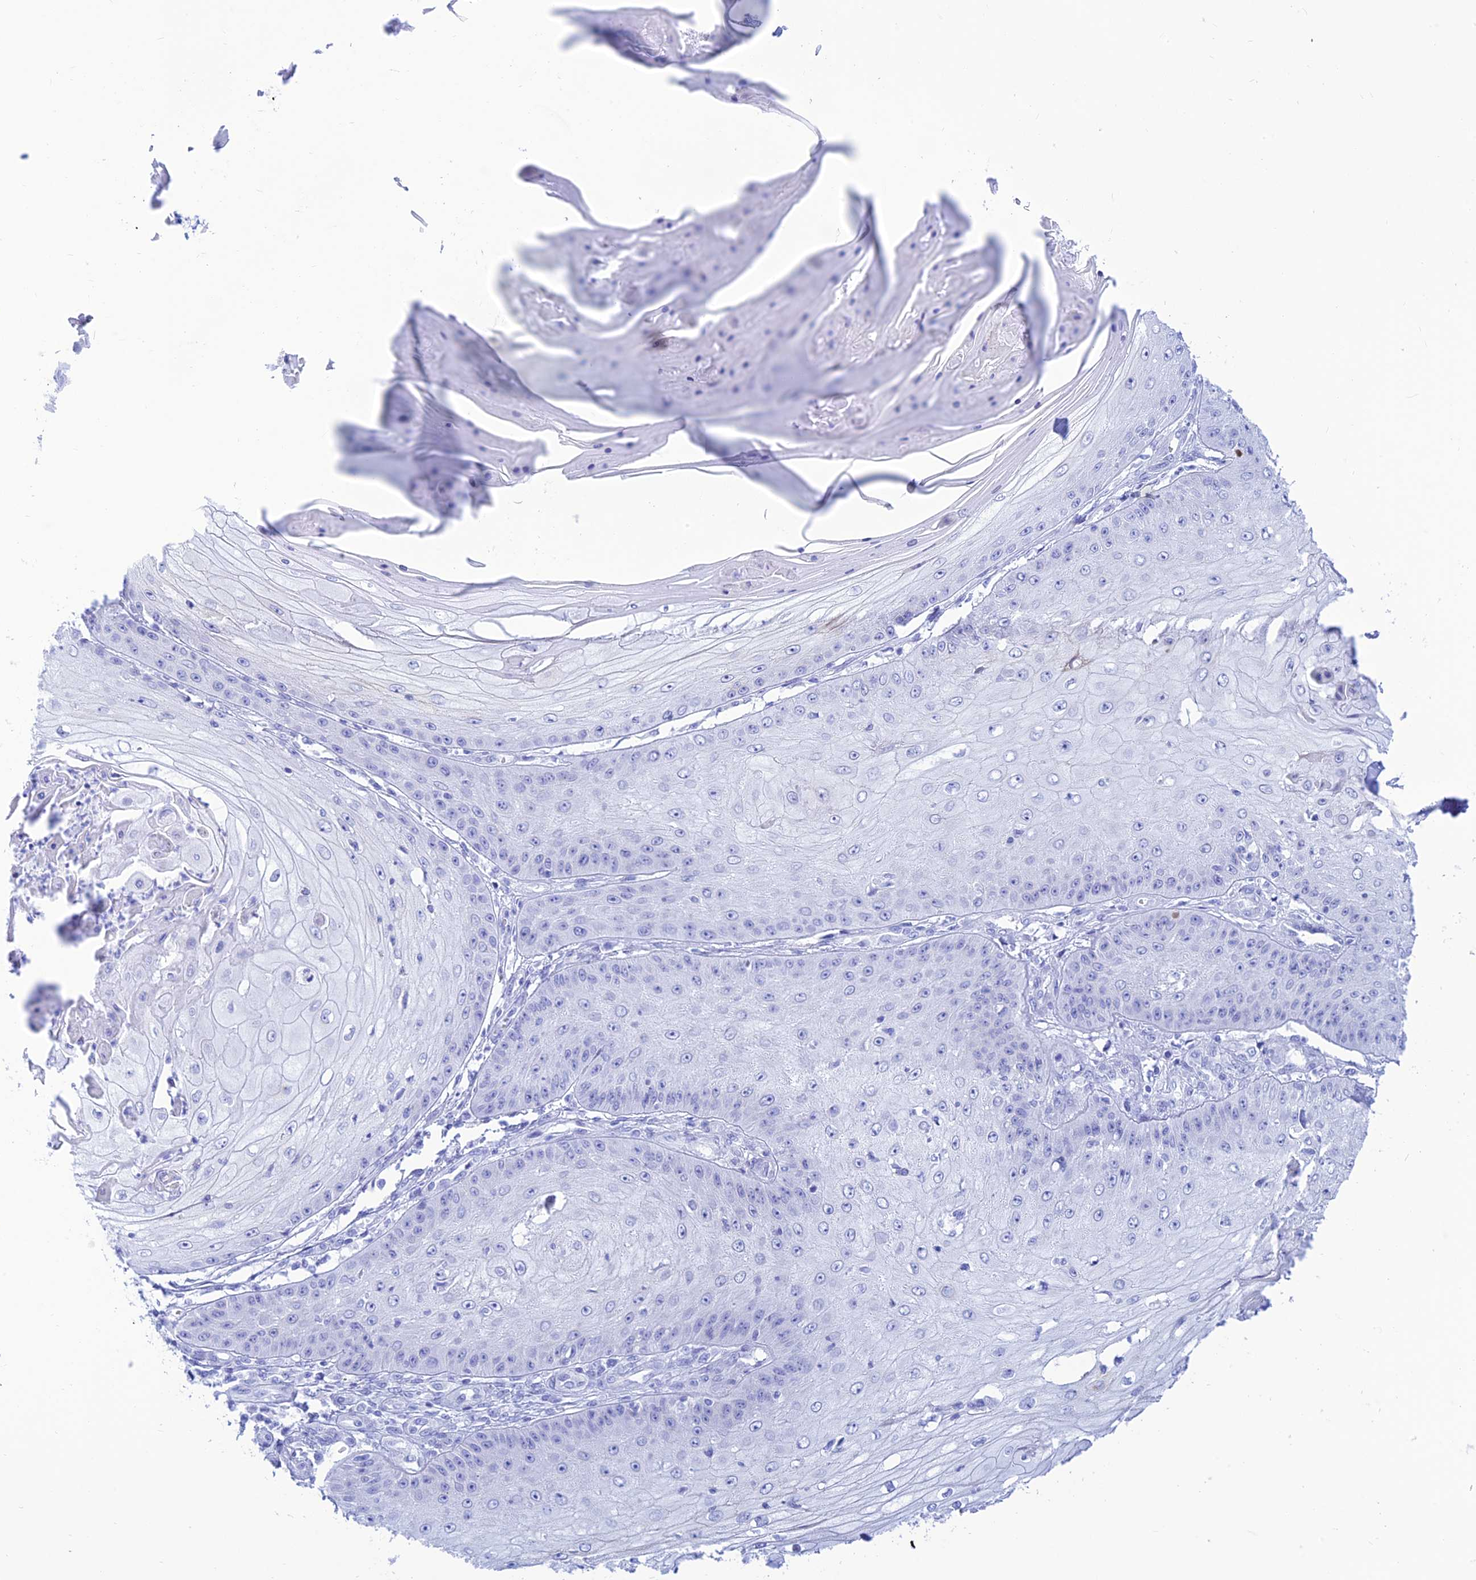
{"staining": {"intensity": "negative", "quantity": "none", "location": "none"}, "tissue": "skin cancer", "cell_type": "Tumor cells", "image_type": "cancer", "snomed": [{"axis": "morphology", "description": "Squamous cell carcinoma, NOS"}, {"axis": "topography", "description": "Skin"}], "caption": "An immunohistochemistry micrograph of skin cancer is shown. There is no staining in tumor cells of skin cancer.", "gene": "PRNP", "patient": {"sex": "male", "age": 70}}